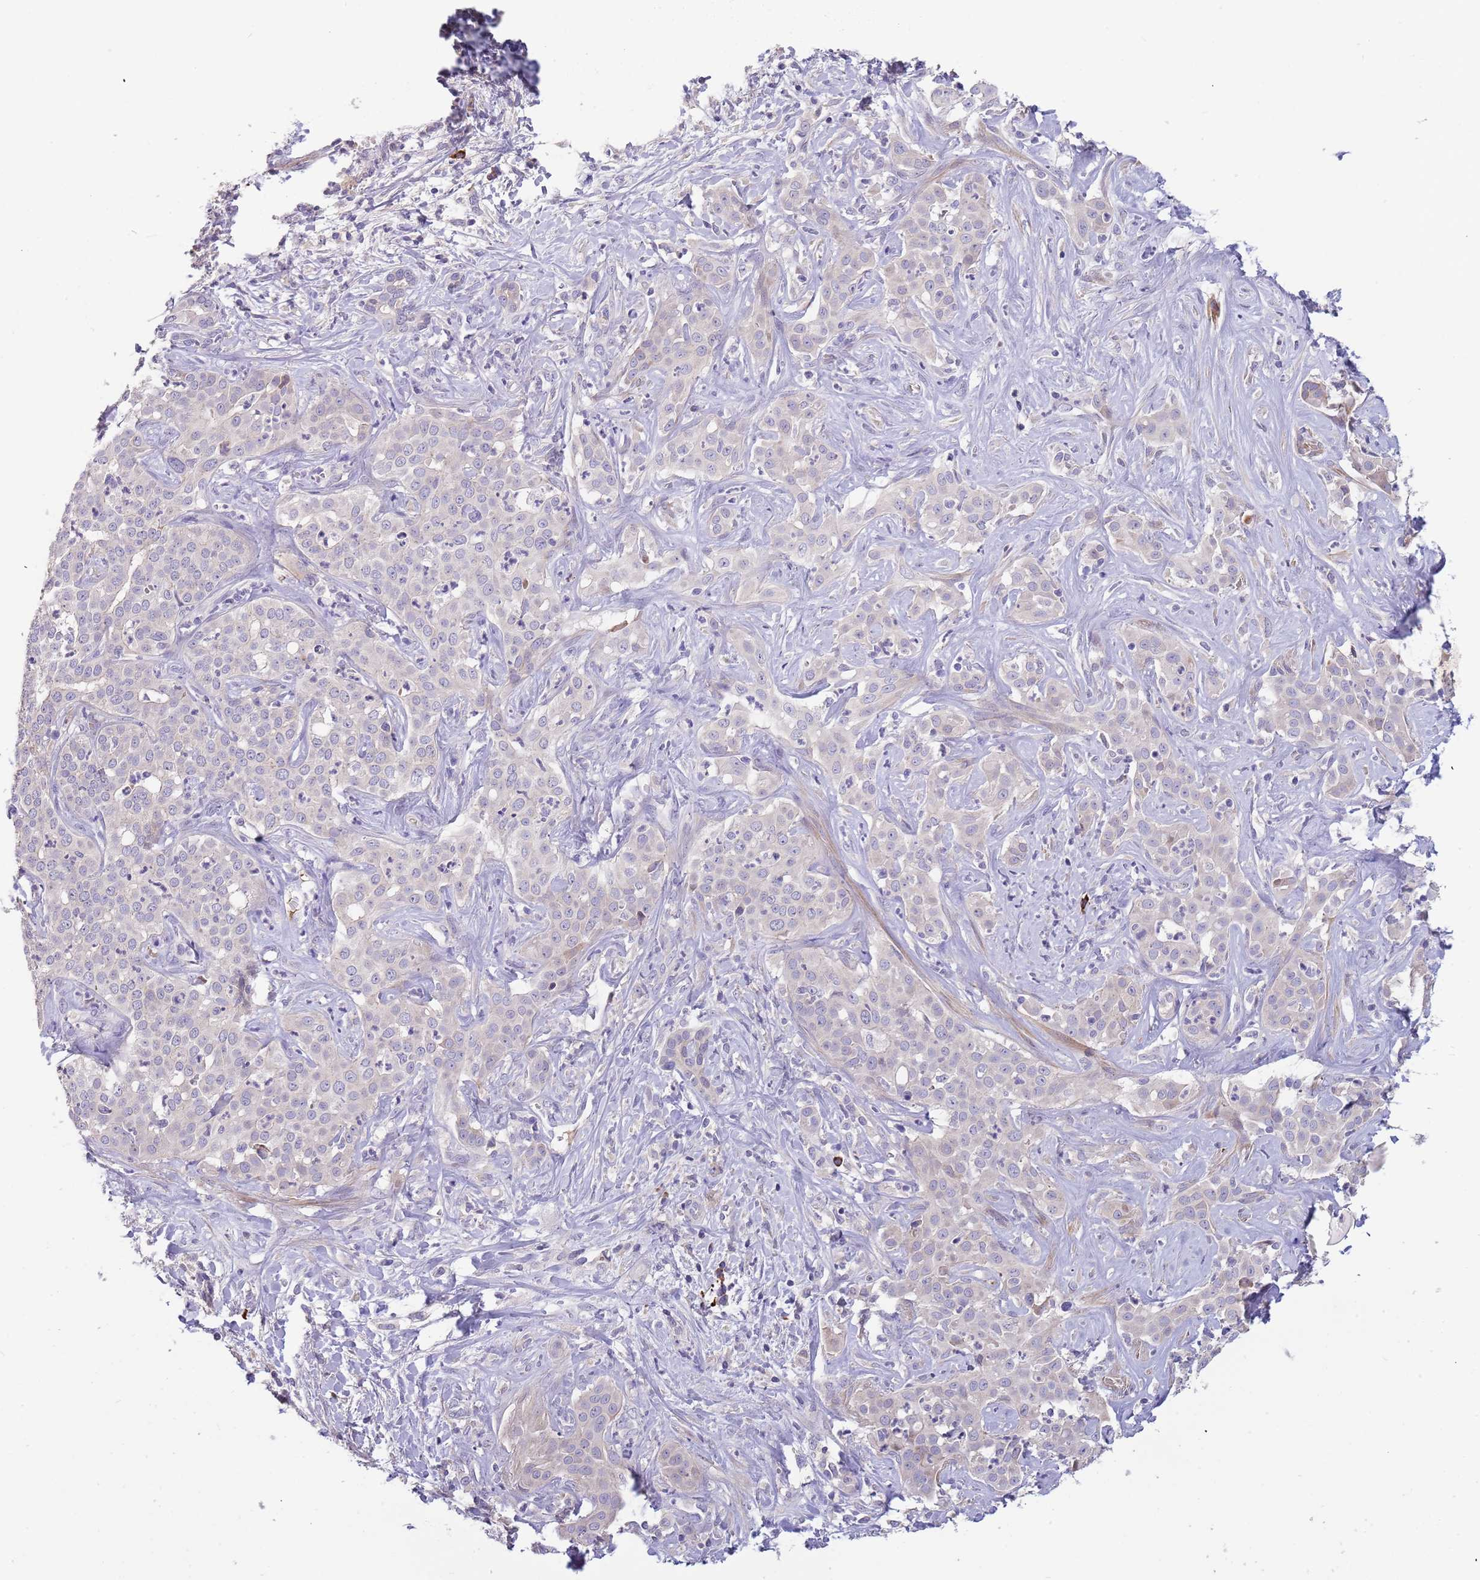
{"staining": {"intensity": "negative", "quantity": "none", "location": "none"}, "tissue": "liver cancer", "cell_type": "Tumor cells", "image_type": "cancer", "snomed": [{"axis": "morphology", "description": "Cholangiocarcinoma"}, {"axis": "topography", "description": "Liver"}], "caption": "Tumor cells show no significant staining in cholangiocarcinoma (liver).", "gene": "SUSD1", "patient": {"sex": "male", "age": 67}}